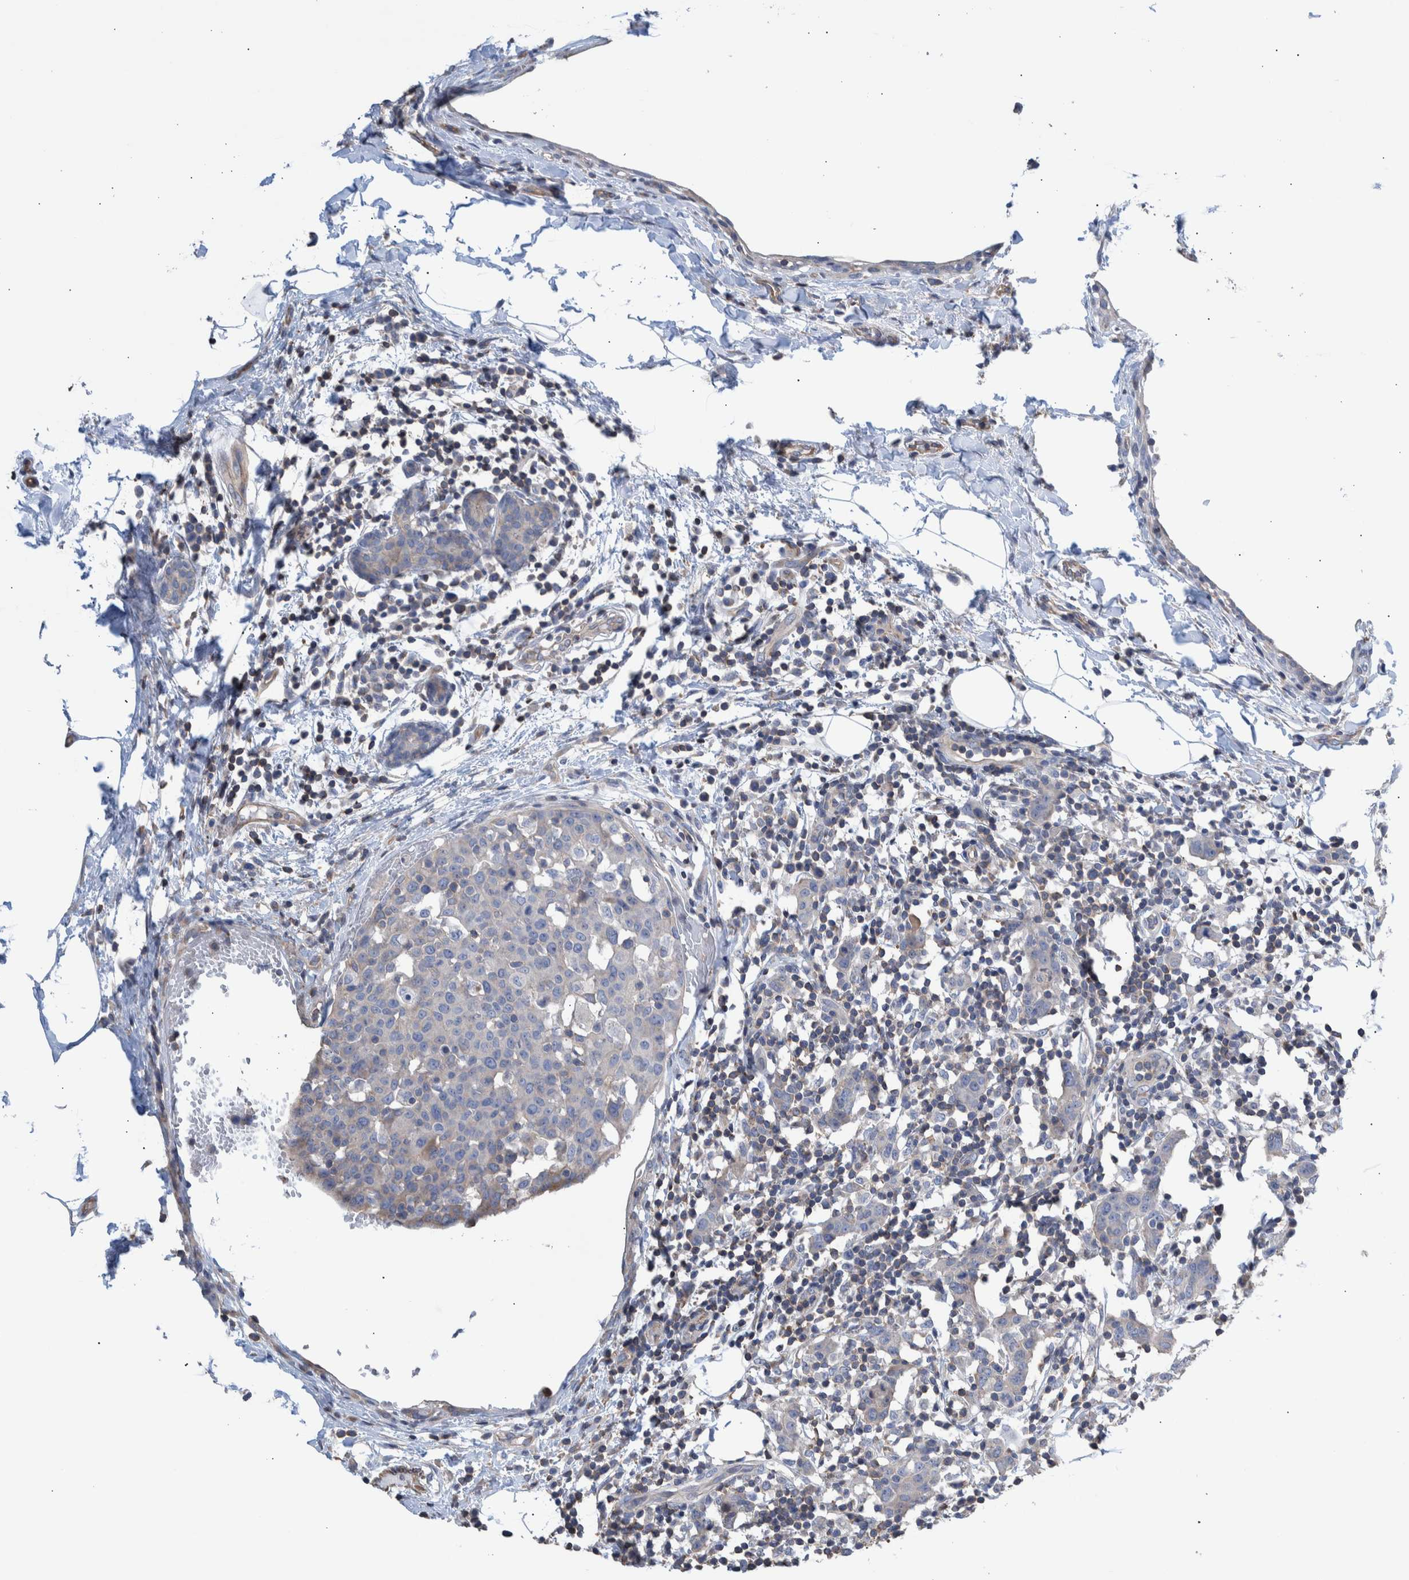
{"staining": {"intensity": "negative", "quantity": "none", "location": "none"}, "tissue": "breast cancer", "cell_type": "Tumor cells", "image_type": "cancer", "snomed": [{"axis": "morphology", "description": "Normal tissue, NOS"}, {"axis": "morphology", "description": "Duct carcinoma"}, {"axis": "topography", "description": "Breast"}], "caption": "Protein analysis of intraductal carcinoma (breast) exhibits no significant staining in tumor cells.", "gene": "PPP3CC", "patient": {"sex": "female", "age": 37}}